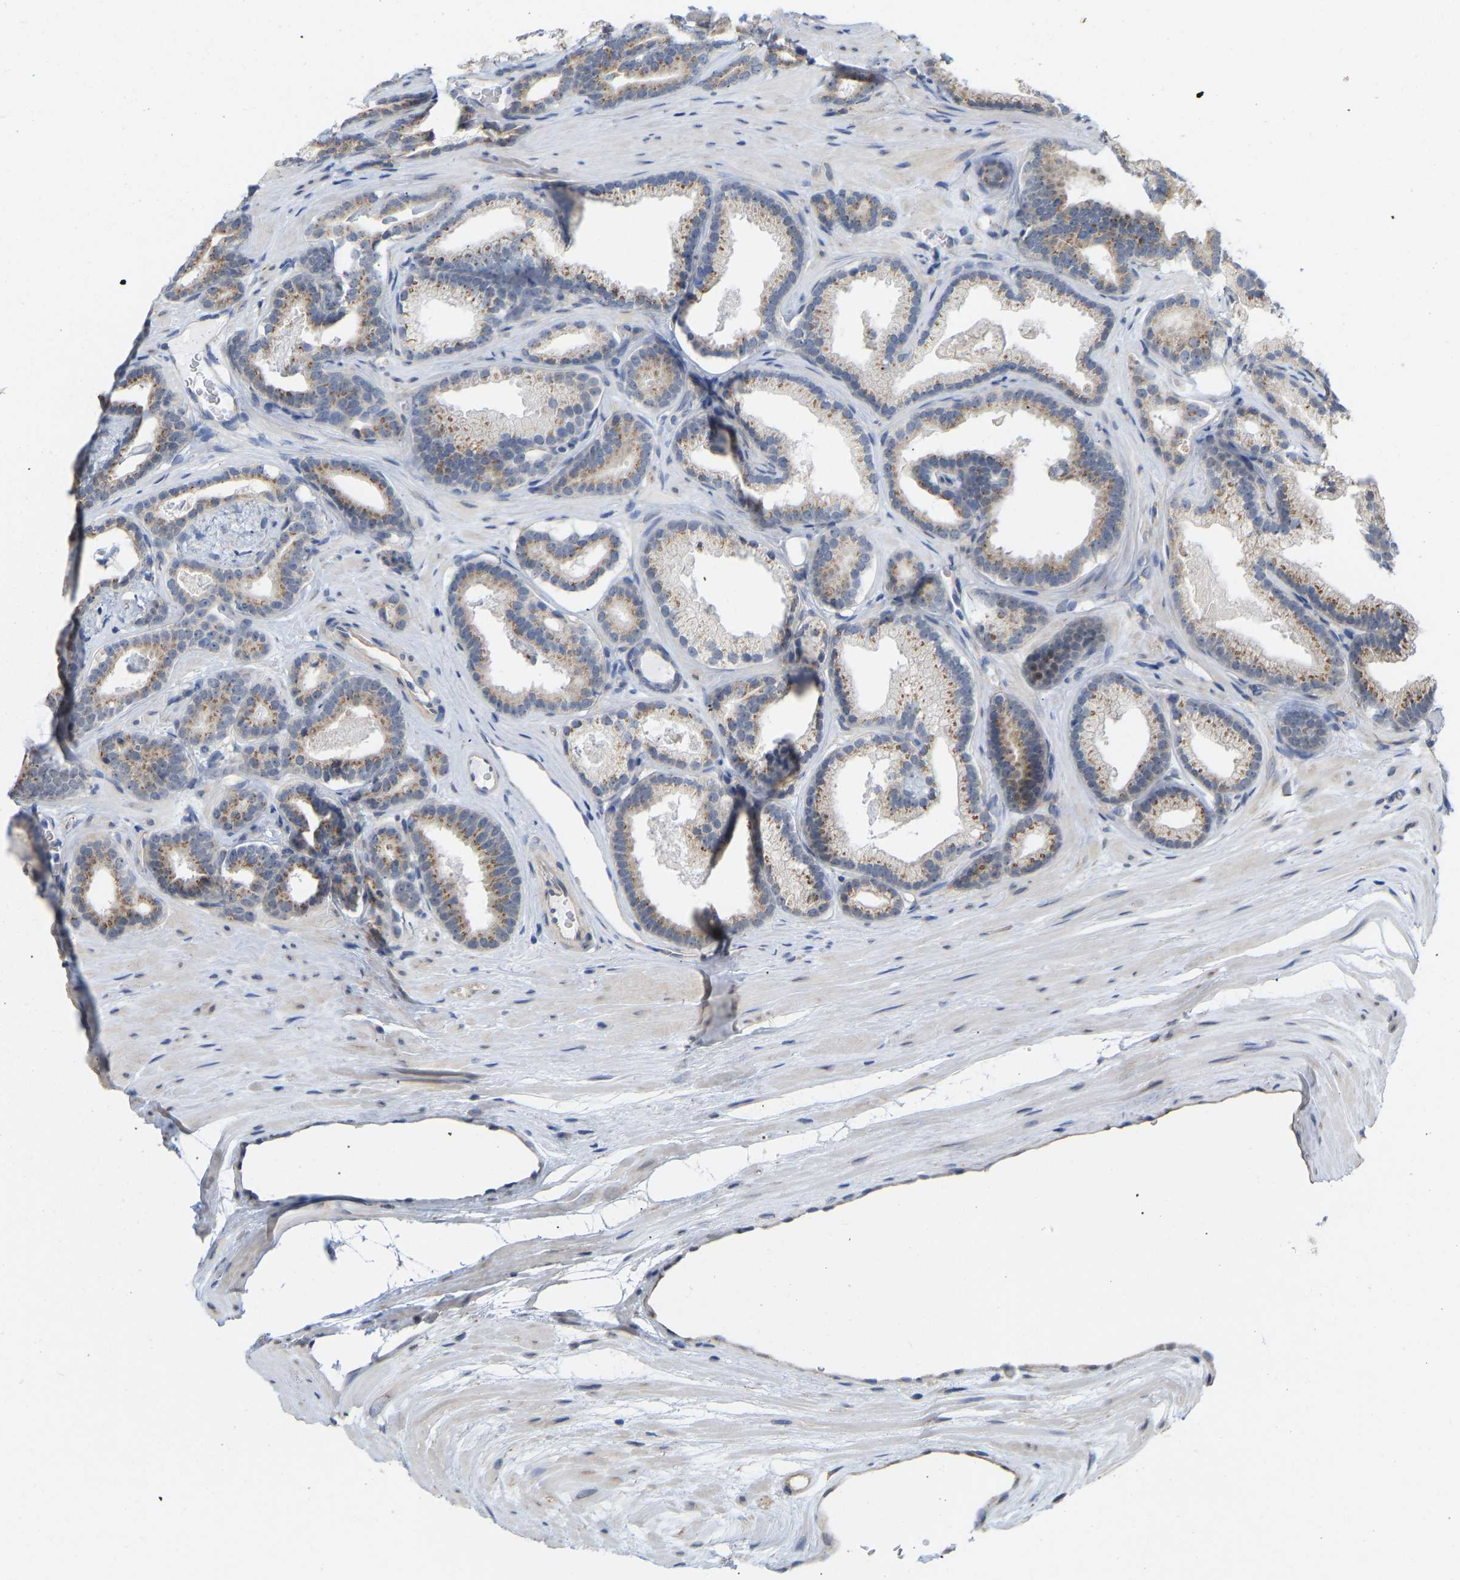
{"staining": {"intensity": "moderate", "quantity": ">75%", "location": "cytoplasmic/membranous"}, "tissue": "prostate cancer", "cell_type": "Tumor cells", "image_type": "cancer", "snomed": [{"axis": "morphology", "description": "Adenocarcinoma, High grade"}, {"axis": "topography", "description": "Prostate"}], "caption": "Tumor cells show medium levels of moderate cytoplasmic/membranous expression in about >75% of cells in prostate cancer (high-grade adenocarcinoma).", "gene": "BEND3", "patient": {"sex": "male", "age": 60}}